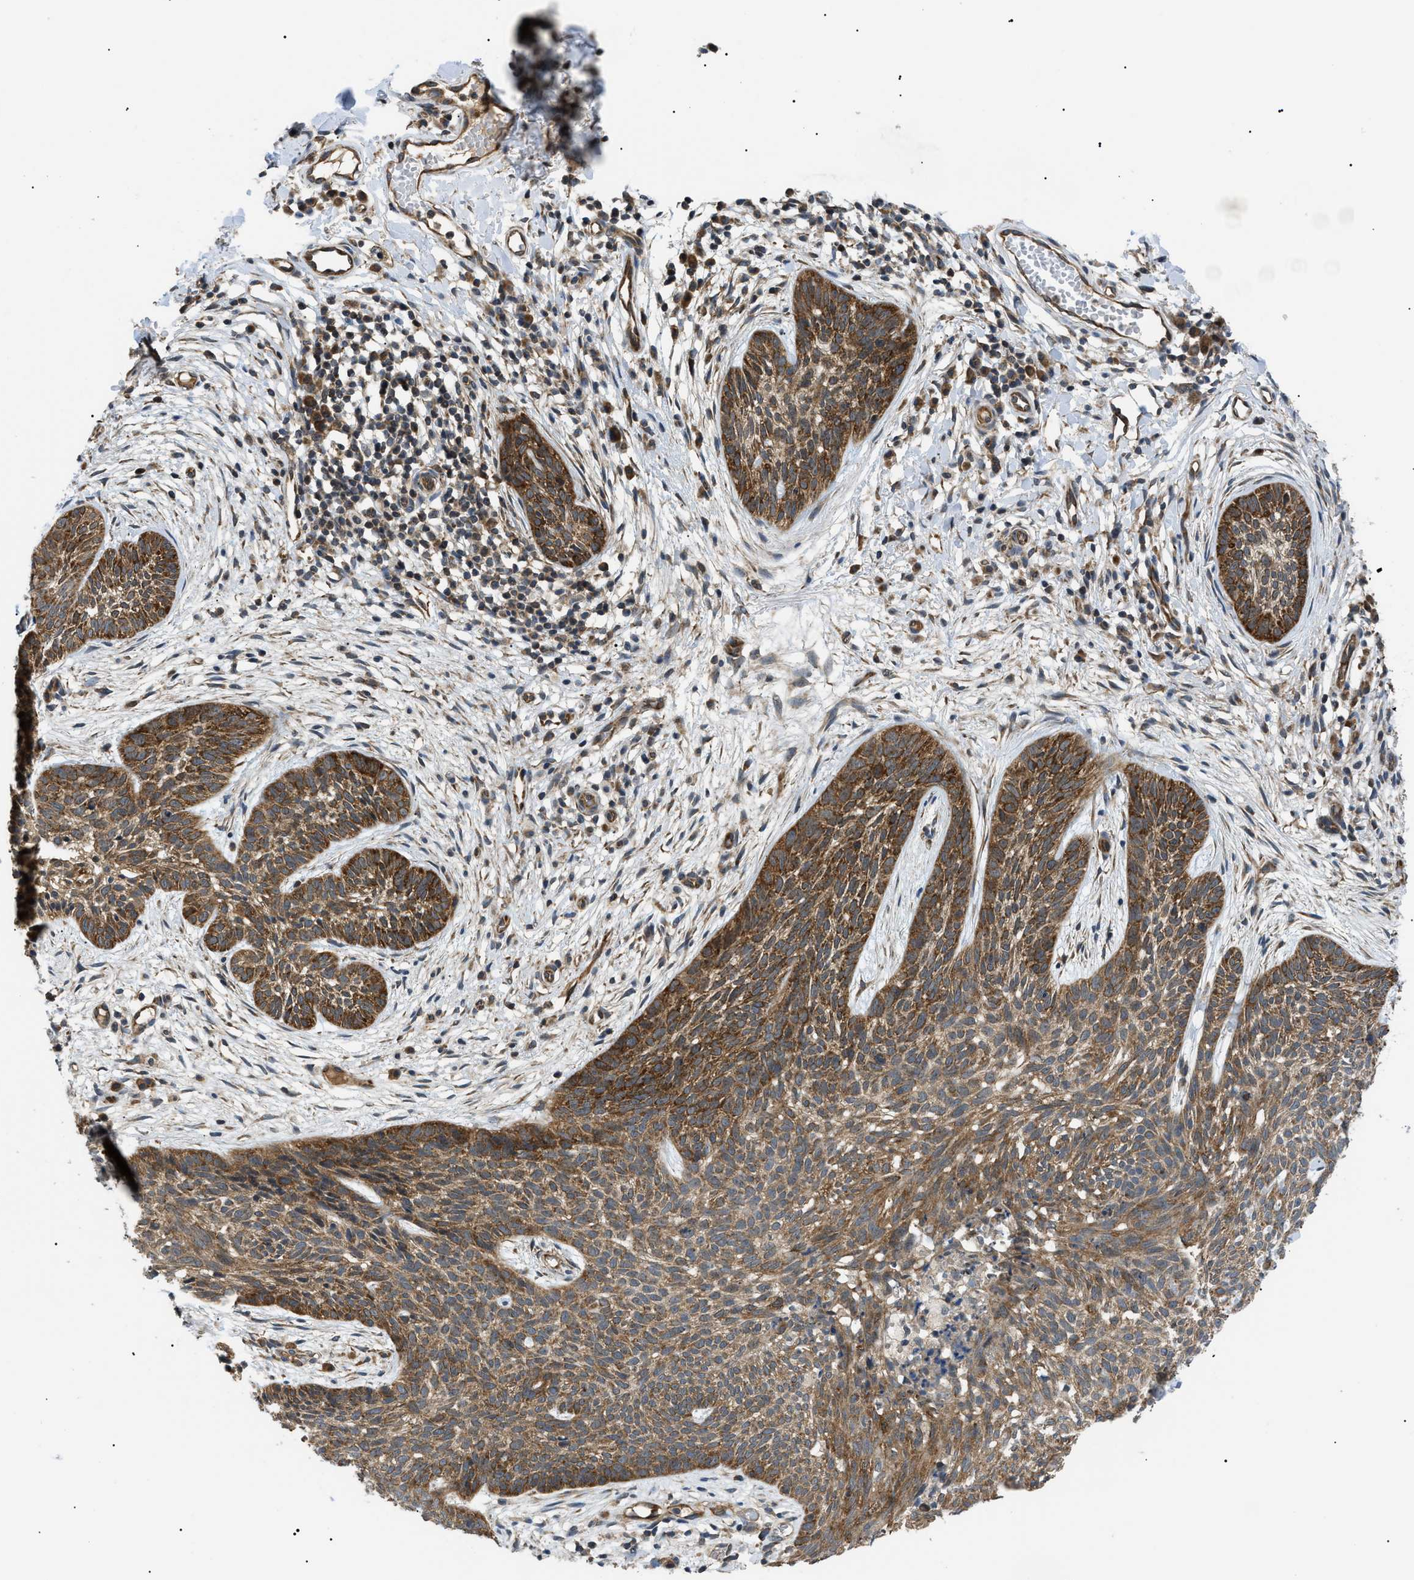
{"staining": {"intensity": "moderate", "quantity": ">75%", "location": "cytoplasmic/membranous"}, "tissue": "skin cancer", "cell_type": "Tumor cells", "image_type": "cancer", "snomed": [{"axis": "morphology", "description": "Basal cell carcinoma"}, {"axis": "topography", "description": "Skin"}], "caption": "Immunohistochemistry (IHC) of skin basal cell carcinoma reveals medium levels of moderate cytoplasmic/membranous positivity in approximately >75% of tumor cells.", "gene": "SRPK1", "patient": {"sex": "female", "age": 59}}